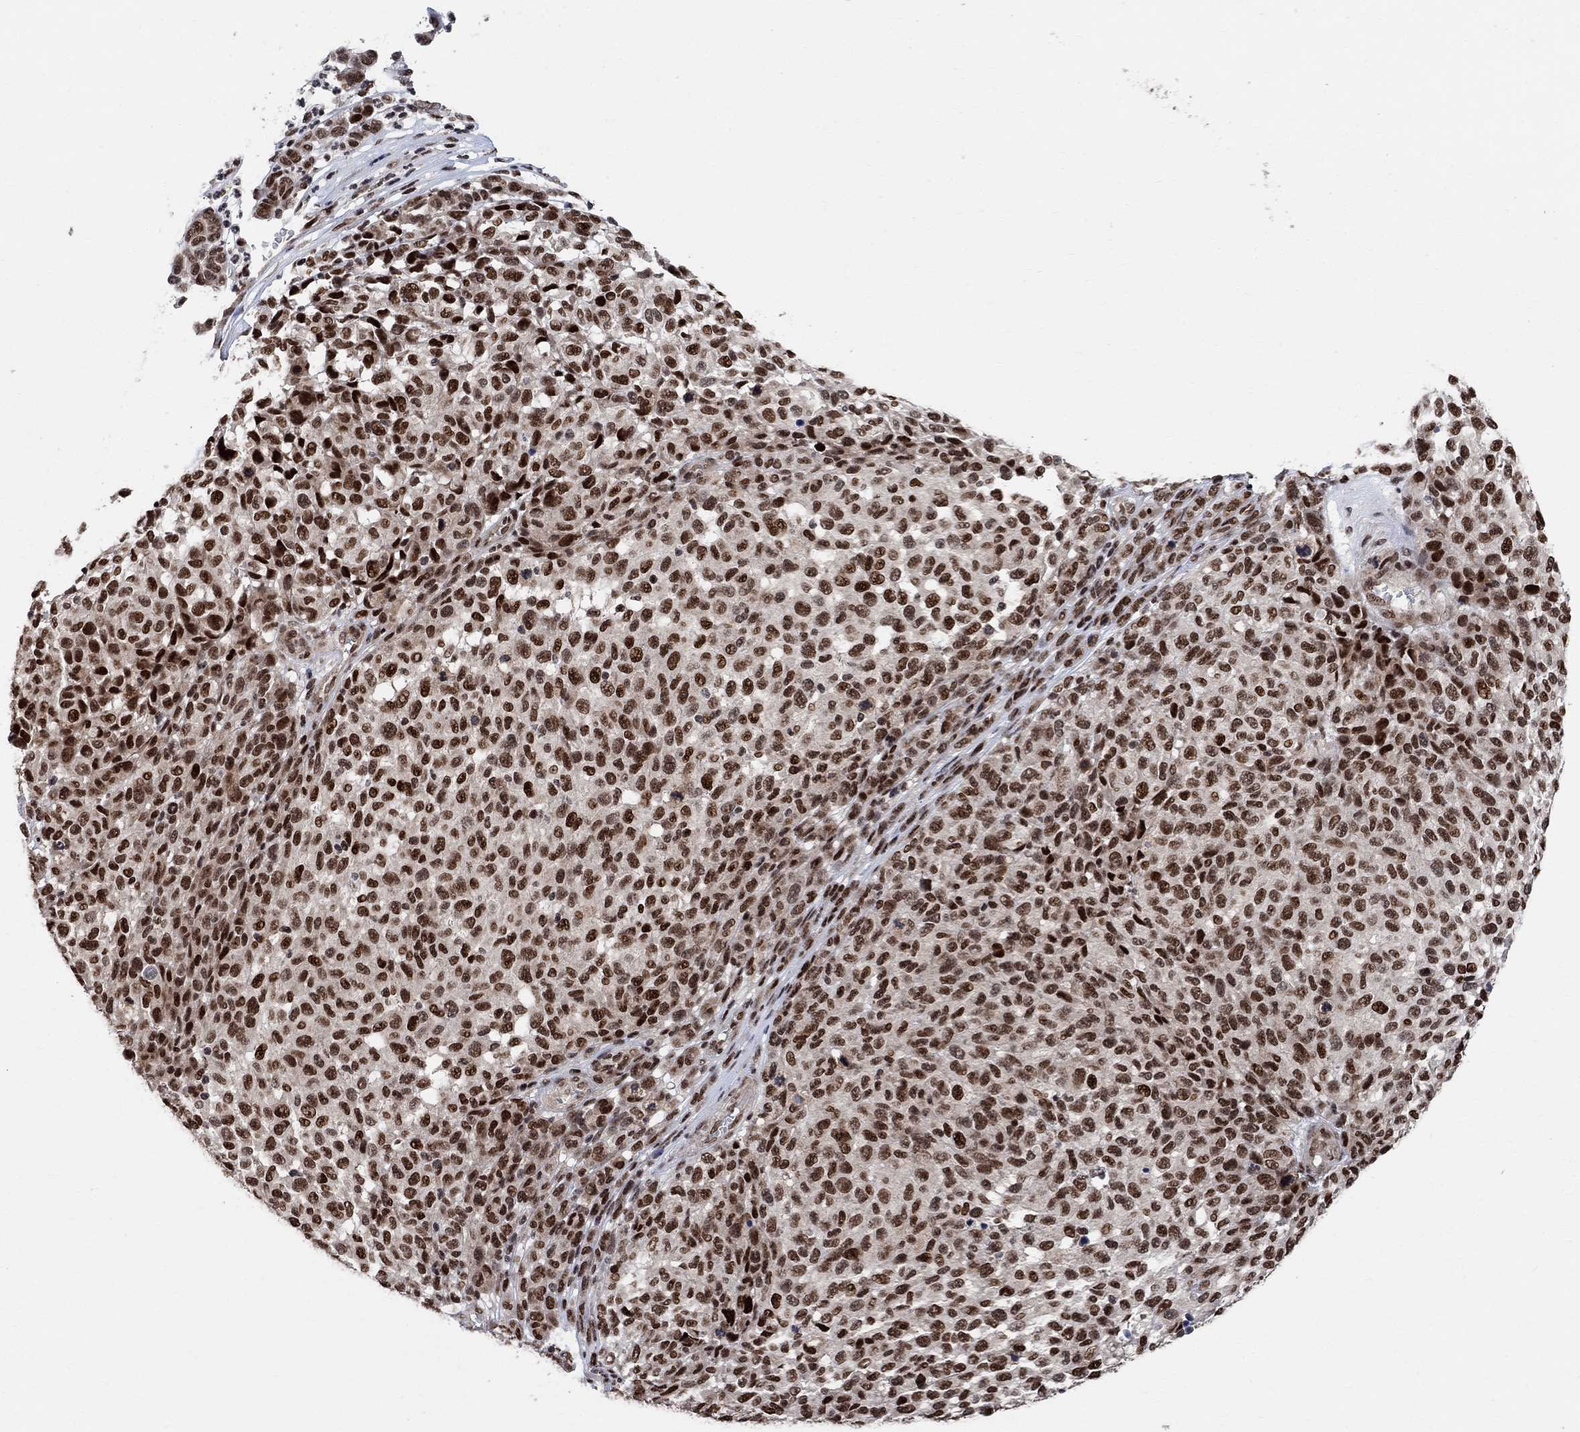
{"staining": {"intensity": "strong", "quantity": ">75%", "location": "nuclear"}, "tissue": "melanoma", "cell_type": "Tumor cells", "image_type": "cancer", "snomed": [{"axis": "morphology", "description": "Malignant melanoma, NOS"}, {"axis": "topography", "description": "Skin"}], "caption": "Strong nuclear expression is present in approximately >75% of tumor cells in melanoma.", "gene": "E4F1", "patient": {"sex": "male", "age": 59}}